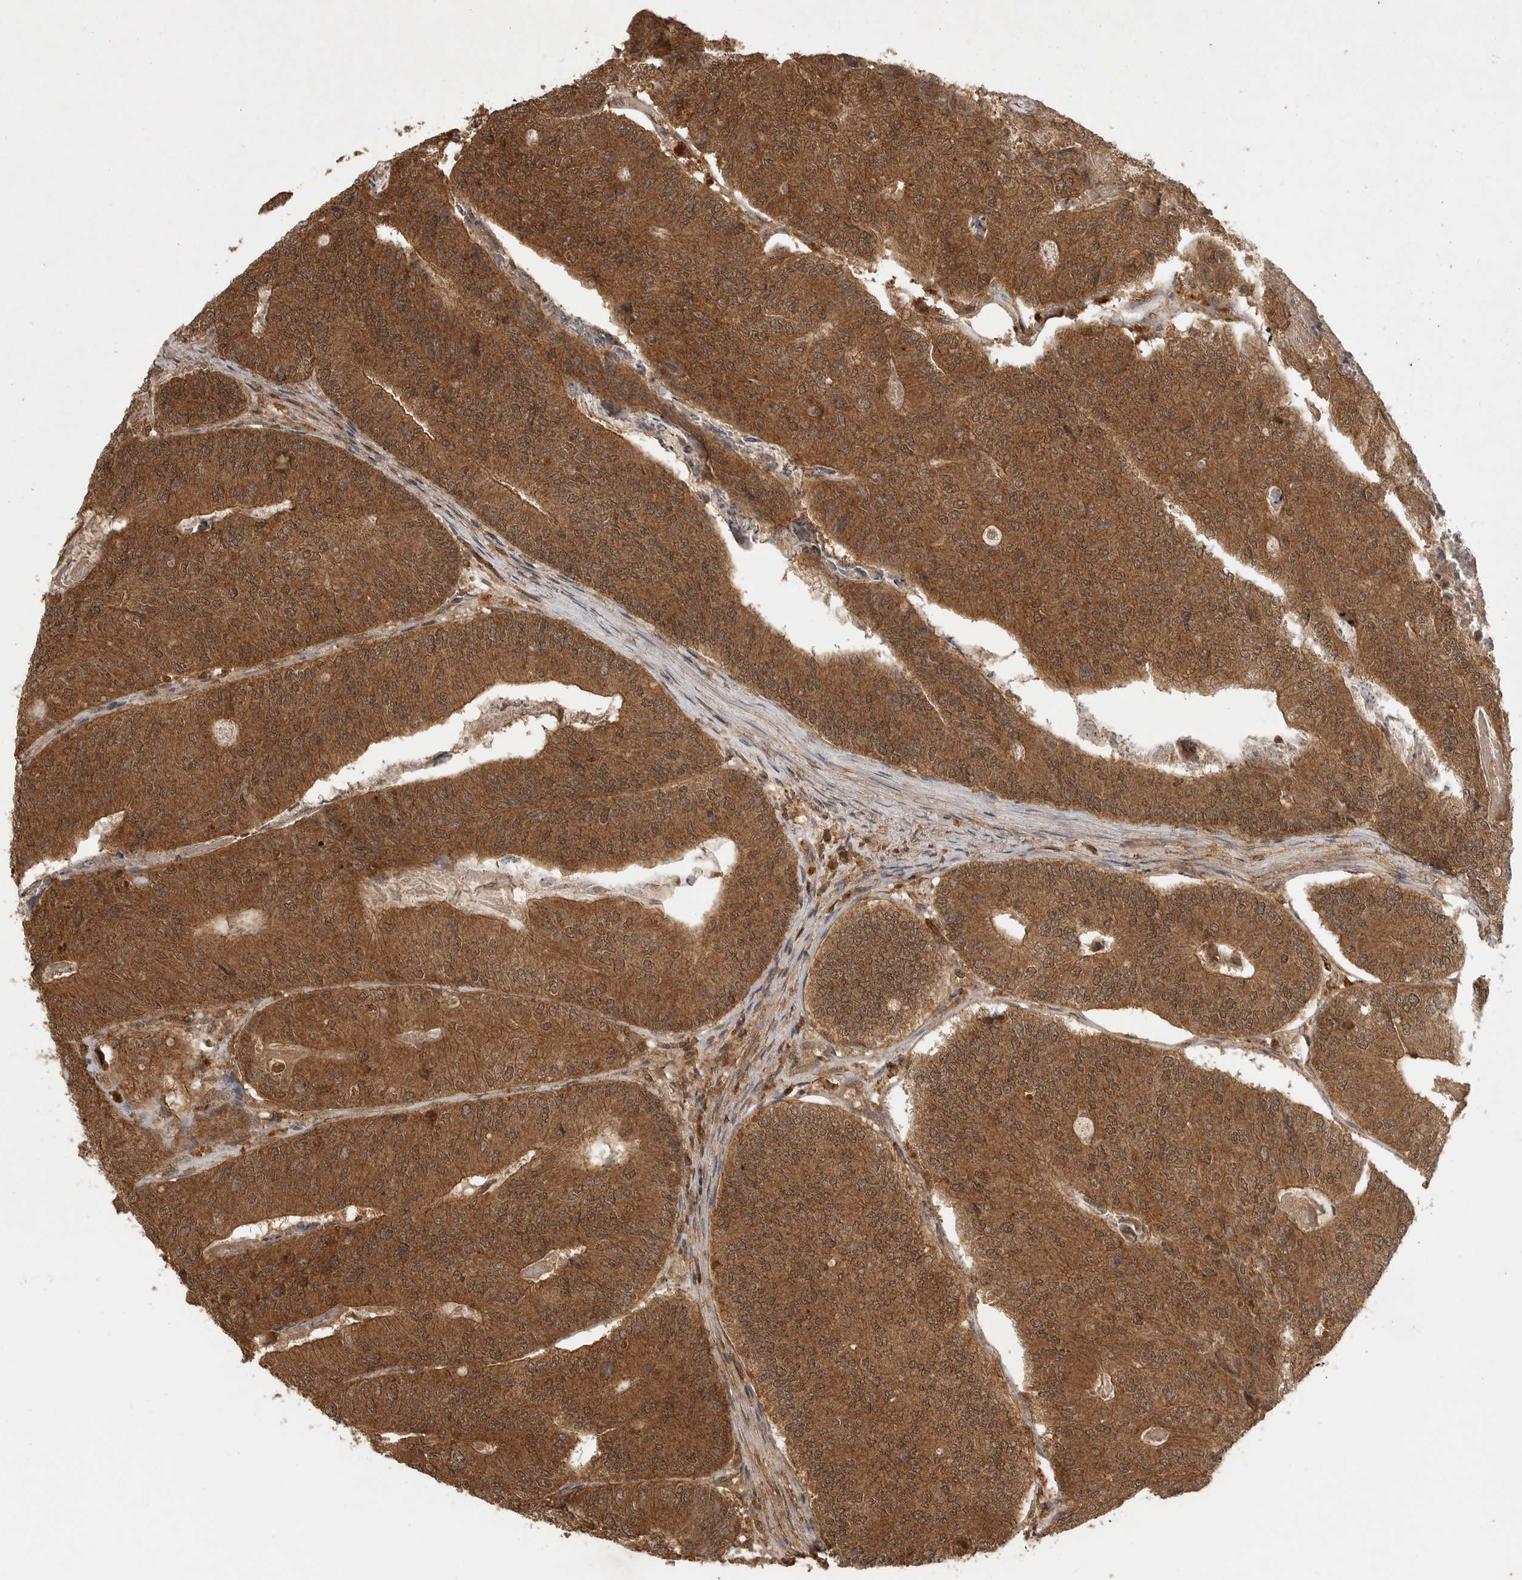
{"staining": {"intensity": "moderate", "quantity": ">75%", "location": "cytoplasmic/membranous"}, "tissue": "colorectal cancer", "cell_type": "Tumor cells", "image_type": "cancer", "snomed": [{"axis": "morphology", "description": "Adenocarcinoma, NOS"}, {"axis": "topography", "description": "Colon"}], "caption": "Immunohistochemical staining of human colorectal cancer displays medium levels of moderate cytoplasmic/membranous expression in approximately >75% of tumor cells. Using DAB (brown) and hematoxylin (blue) stains, captured at high magnification using brightfield microscopy.", "gene": "ICOSLG", "patient": {"sex": "female", "age": 67}}